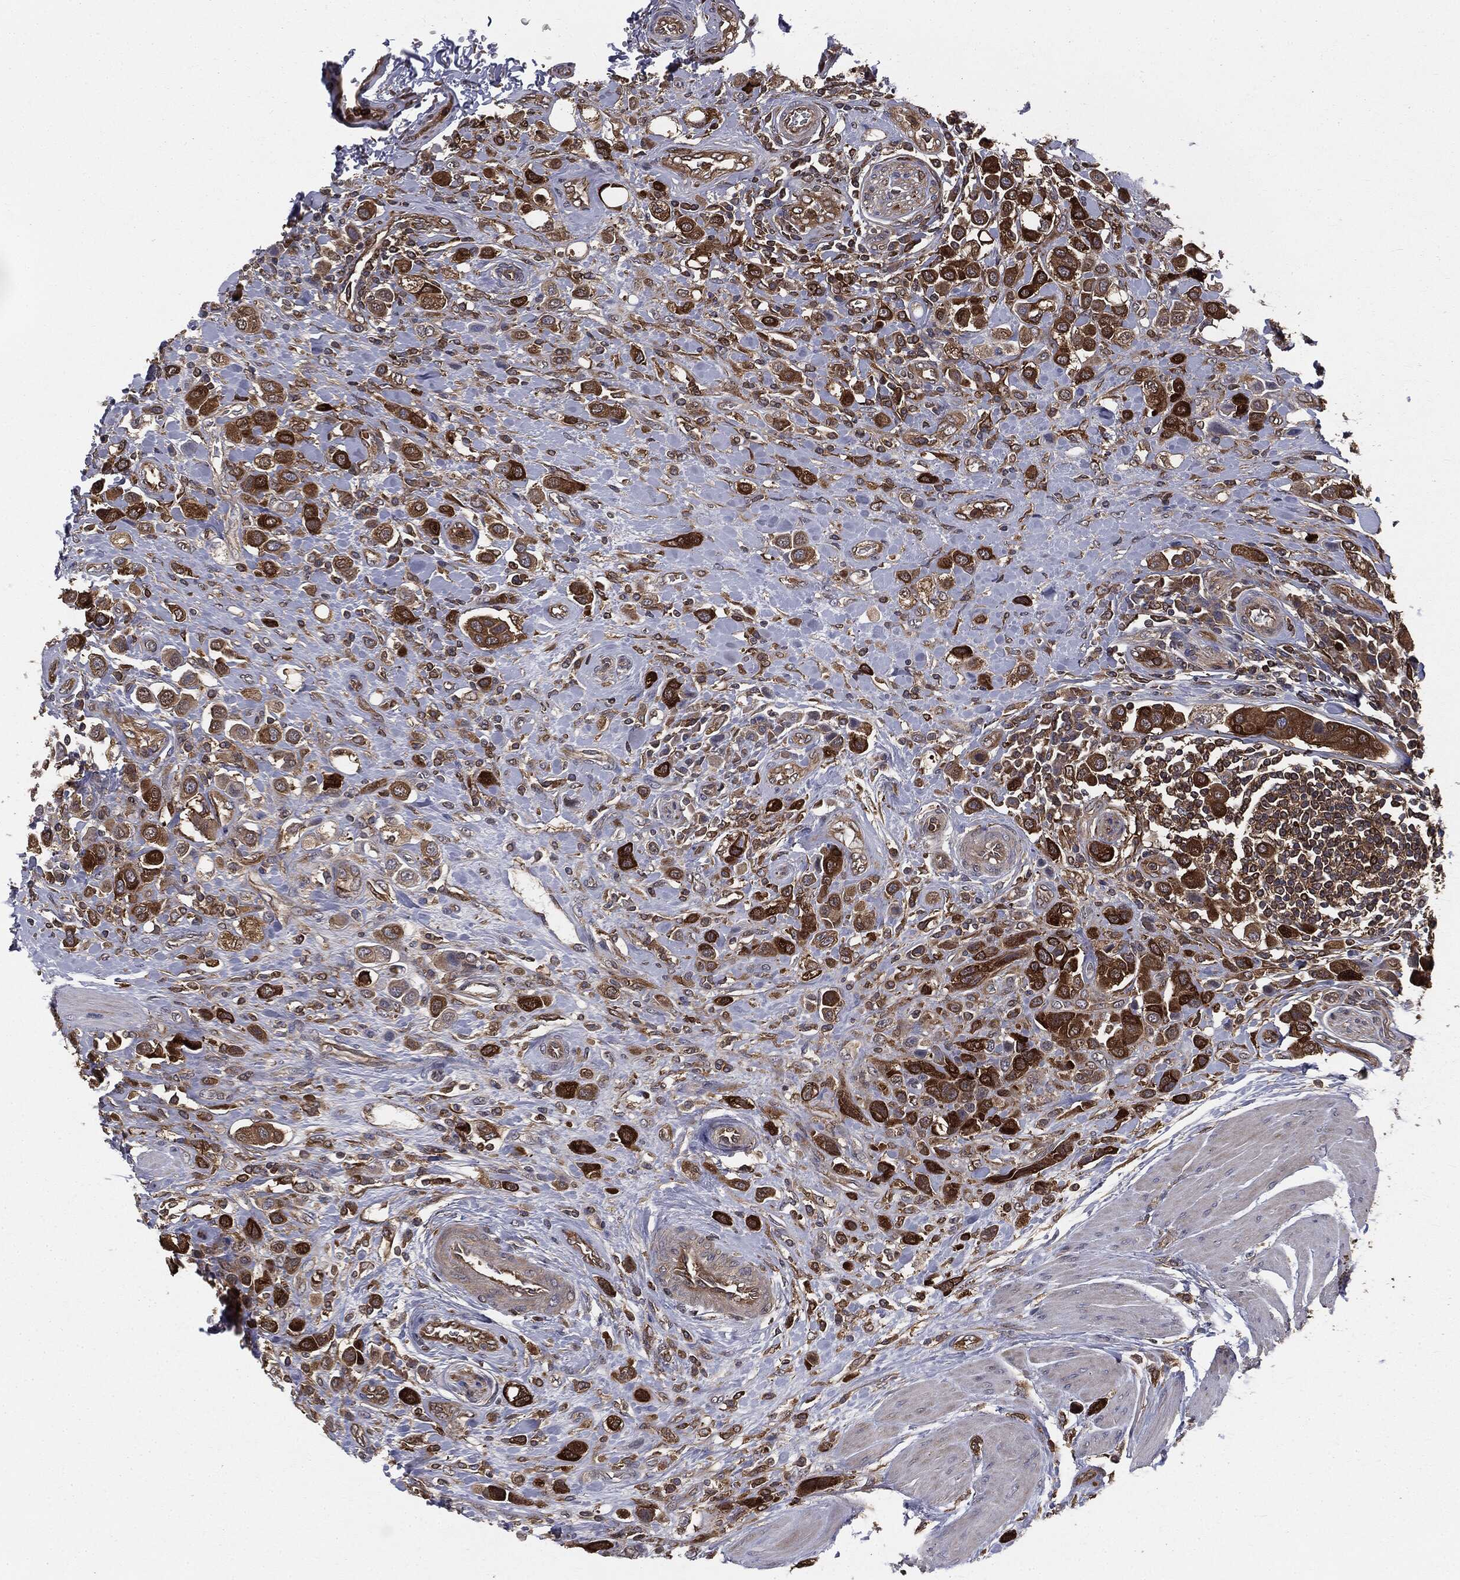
{"staining": {"intensity": "strong", "quantity": ">75%", "location": "cytoplasmic/membranous"}, "tissue": "urothelial cancer", "cell_type": "Tumor cells", "image_type": "cancer", "snomed": [{"axis": "morphology", "description": "Urothelial carcinoma, High grade"}, {"axis": "topography", "description": "Urinary bladder"}], "caption": "A high-resolution histopathology image shows IHC staining of high-grade urothelial carcinoma, which reveals strong cytoplasmic/membranous expression in approximately >75% of tumor cells.", "gene": "GNB5", "patient": {"sex": "male", "age": 50}}